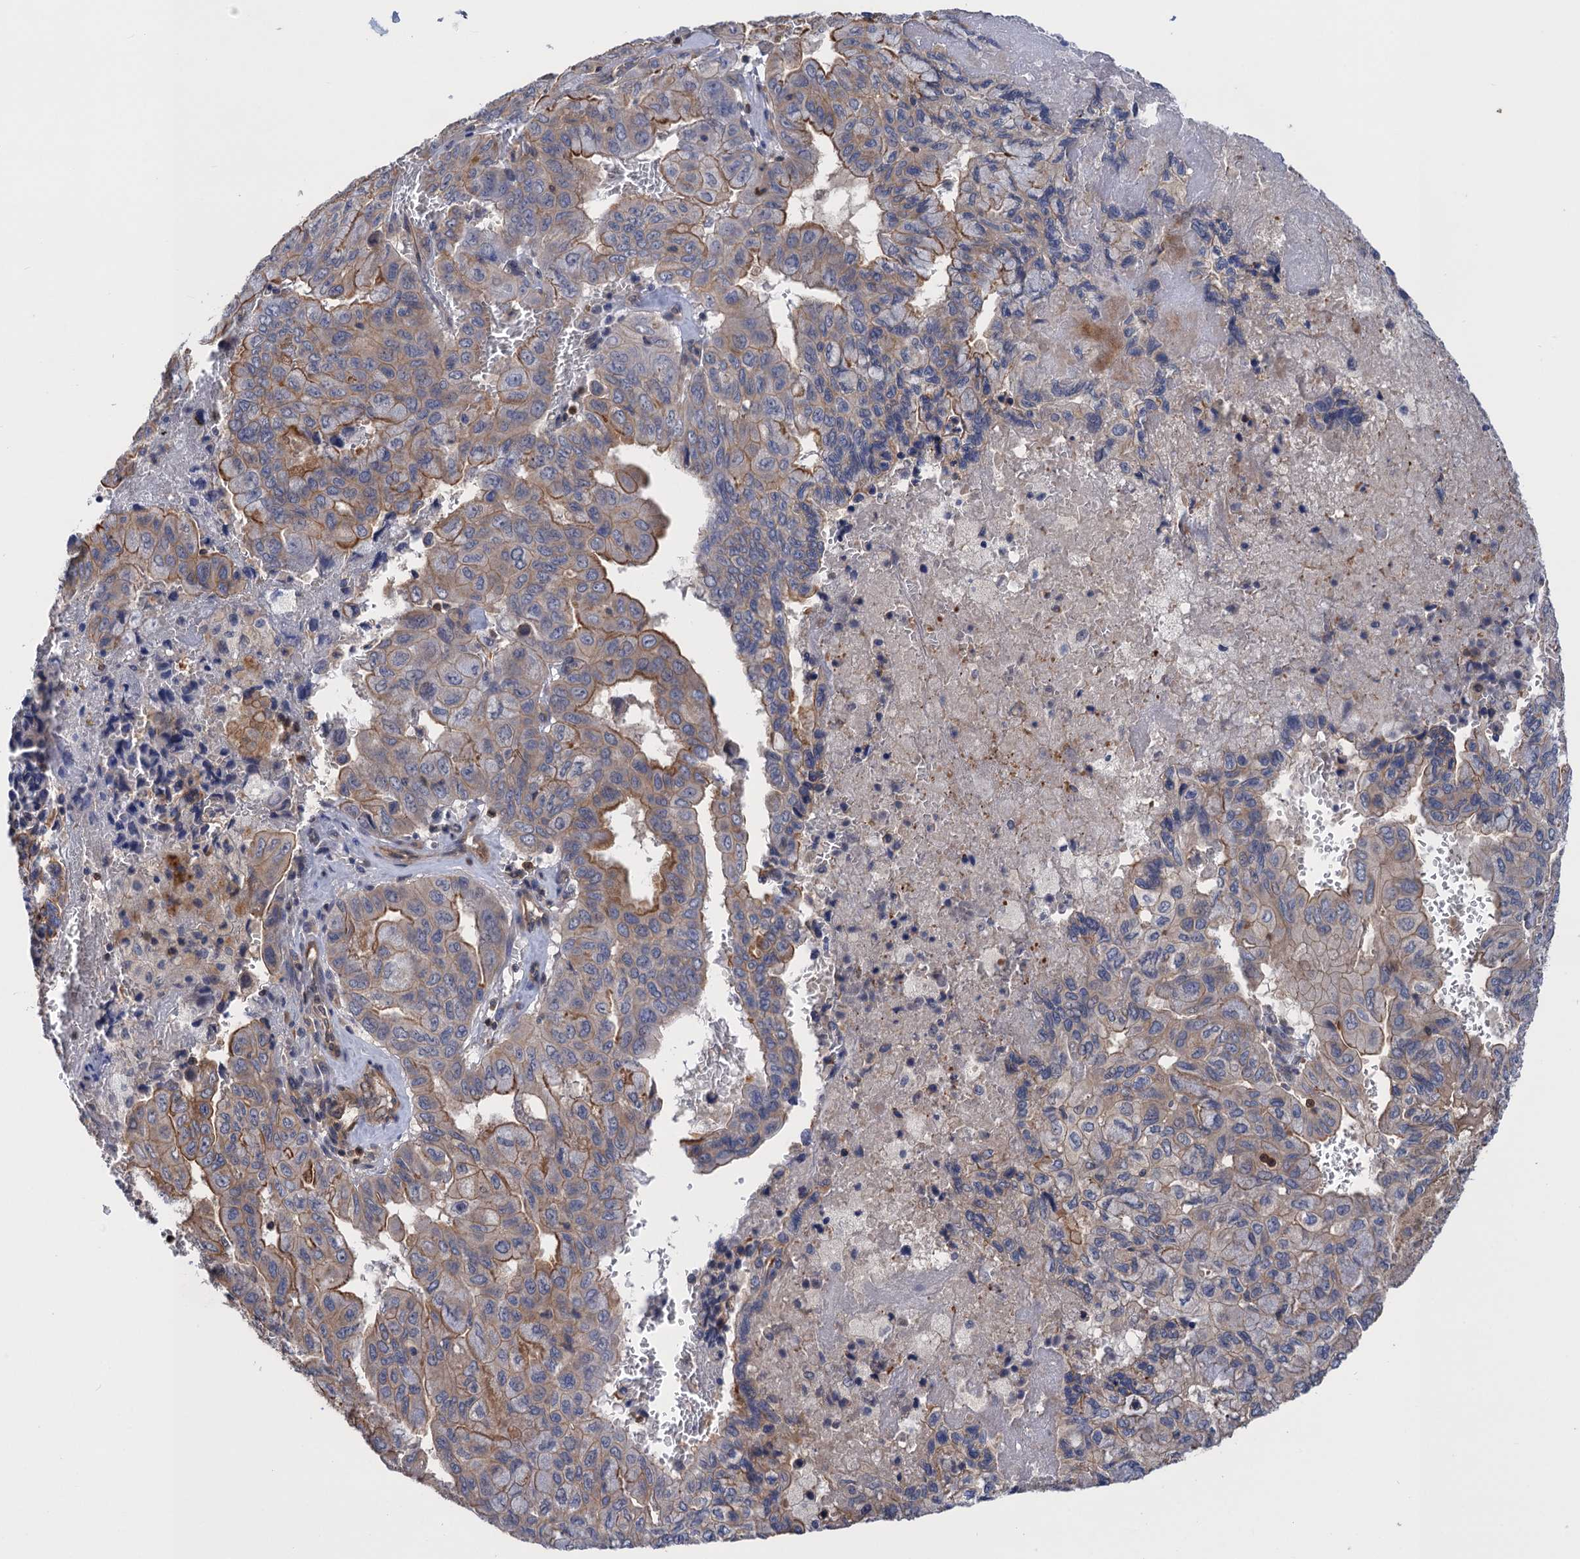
{"staining": {"intensity": "moderate", "quantity": "<25%", "location": "cytoplasmic/membranous"}, "tissue": "pancreatic cancer", "cell_type": "Tumor cells", "image_type": "cancer", "snomed": [{"axis": "morphology", "description": "Adenocarcinoma, NOS"}, {"axis": "topography", "description": "Pancreas"}], "caption": "Immunohistochemical staining of human pancreatic adenocarcinoma demonstrates moderate cytoplasmic/membranous protein staining in approximately <25% of tumor cells.", "gene": "DGKA", "patient": {"sex": "male", "age": 51}}